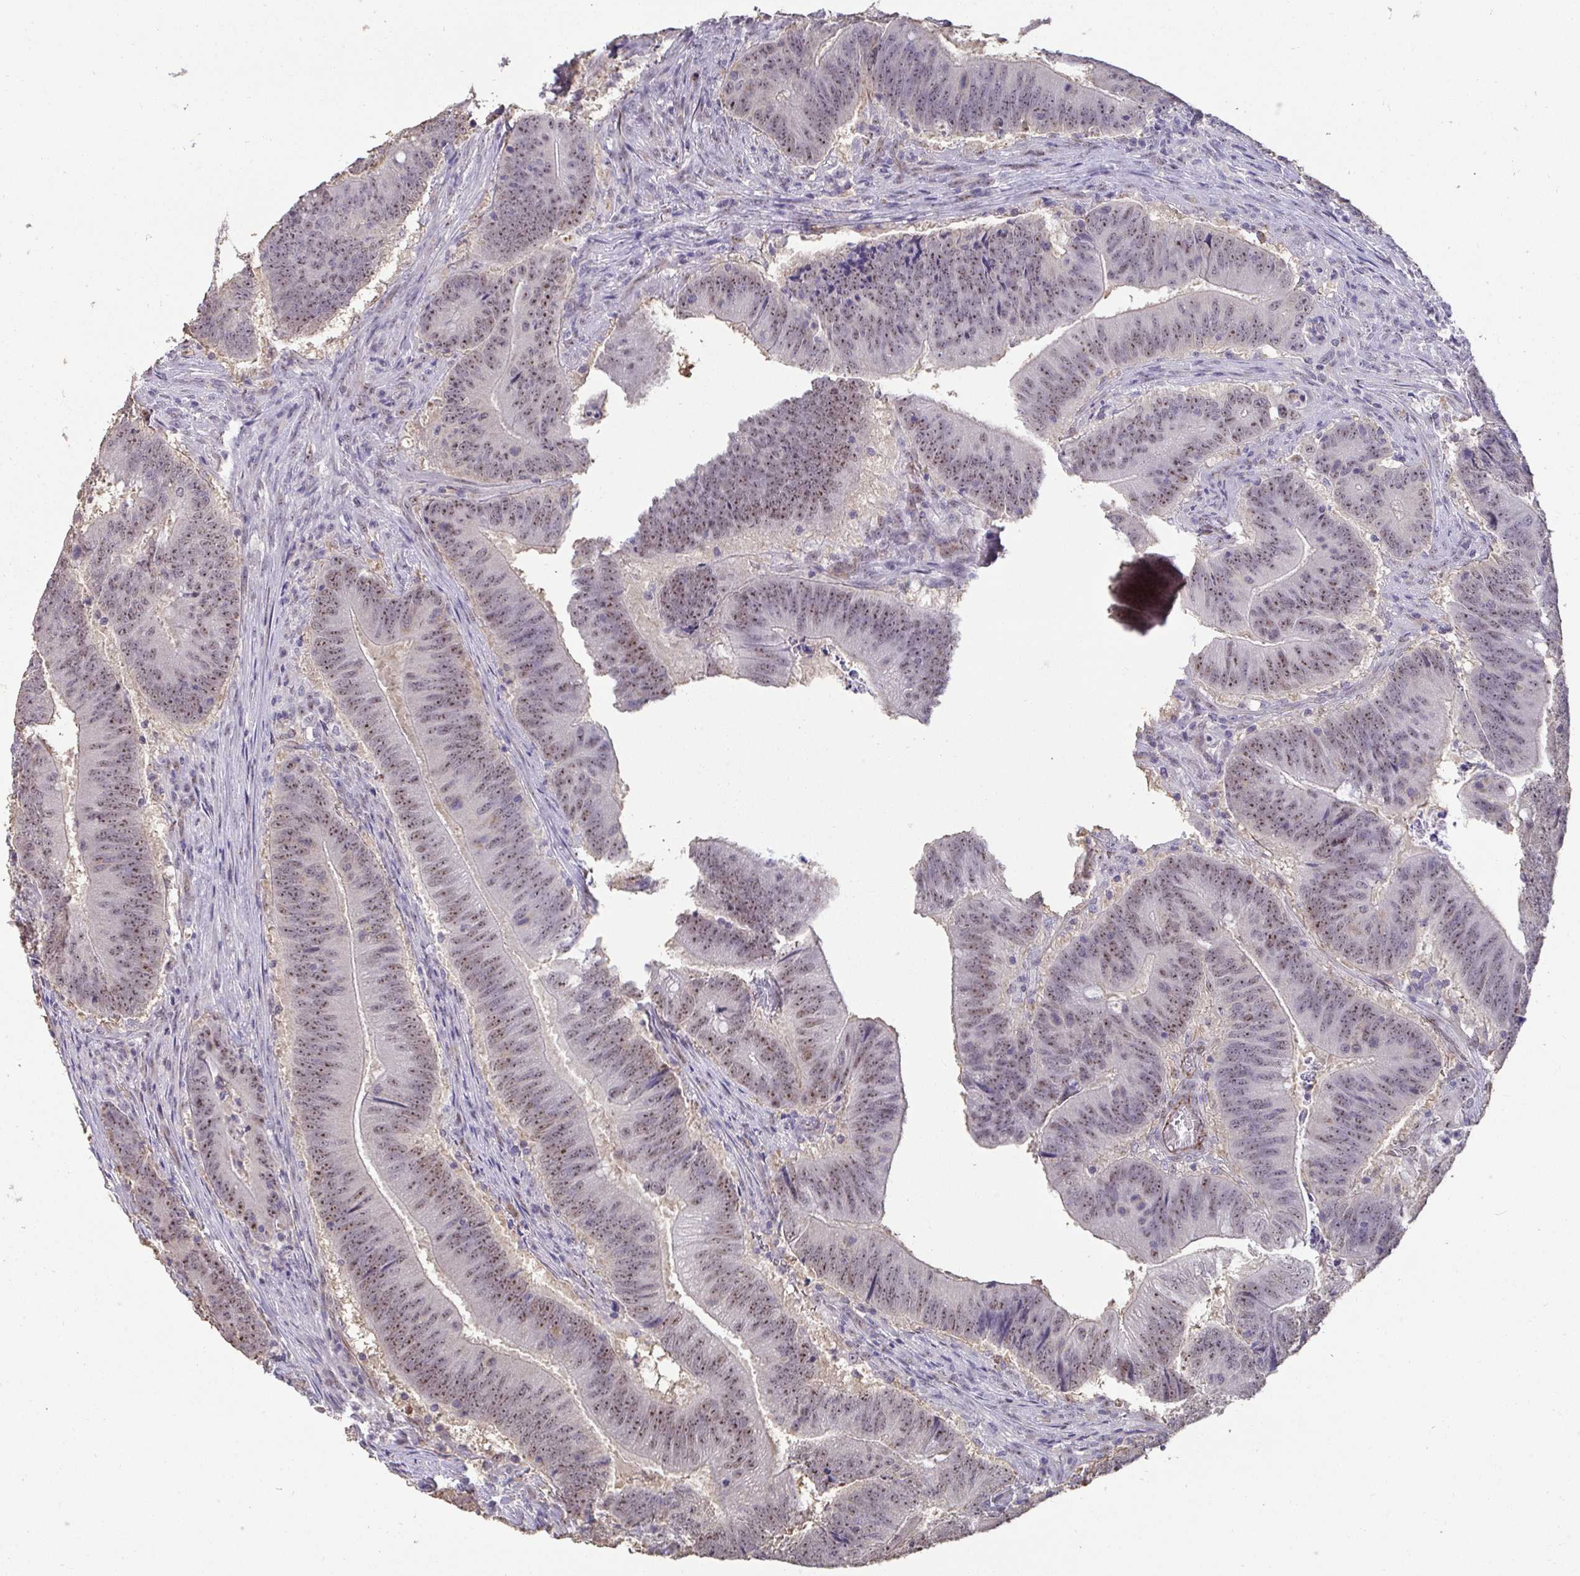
{"staining": {"intensity": "moderate", "quantity": ">75%", "location": "nuclear"}, "tissue": "colorectal cancer", "cell_type": "Tumor cells", "image_type": "cancer", "snomed": [{"axis": "morphology", "description": "Adenocarcinoma, NOS"}, {"axis": "topography", "description": "Colon"}], "caption": "Immunohistochemistry (IHC) (DAB (3,3'-diaminobenzidine)) staining of human colorectal cancer (adenocarcinoma) displays moderate nuclear protein expression in approximately >75% of tumor cells.", "gene": "SENP3", "patient": {"sex": "female", "age": 87}}